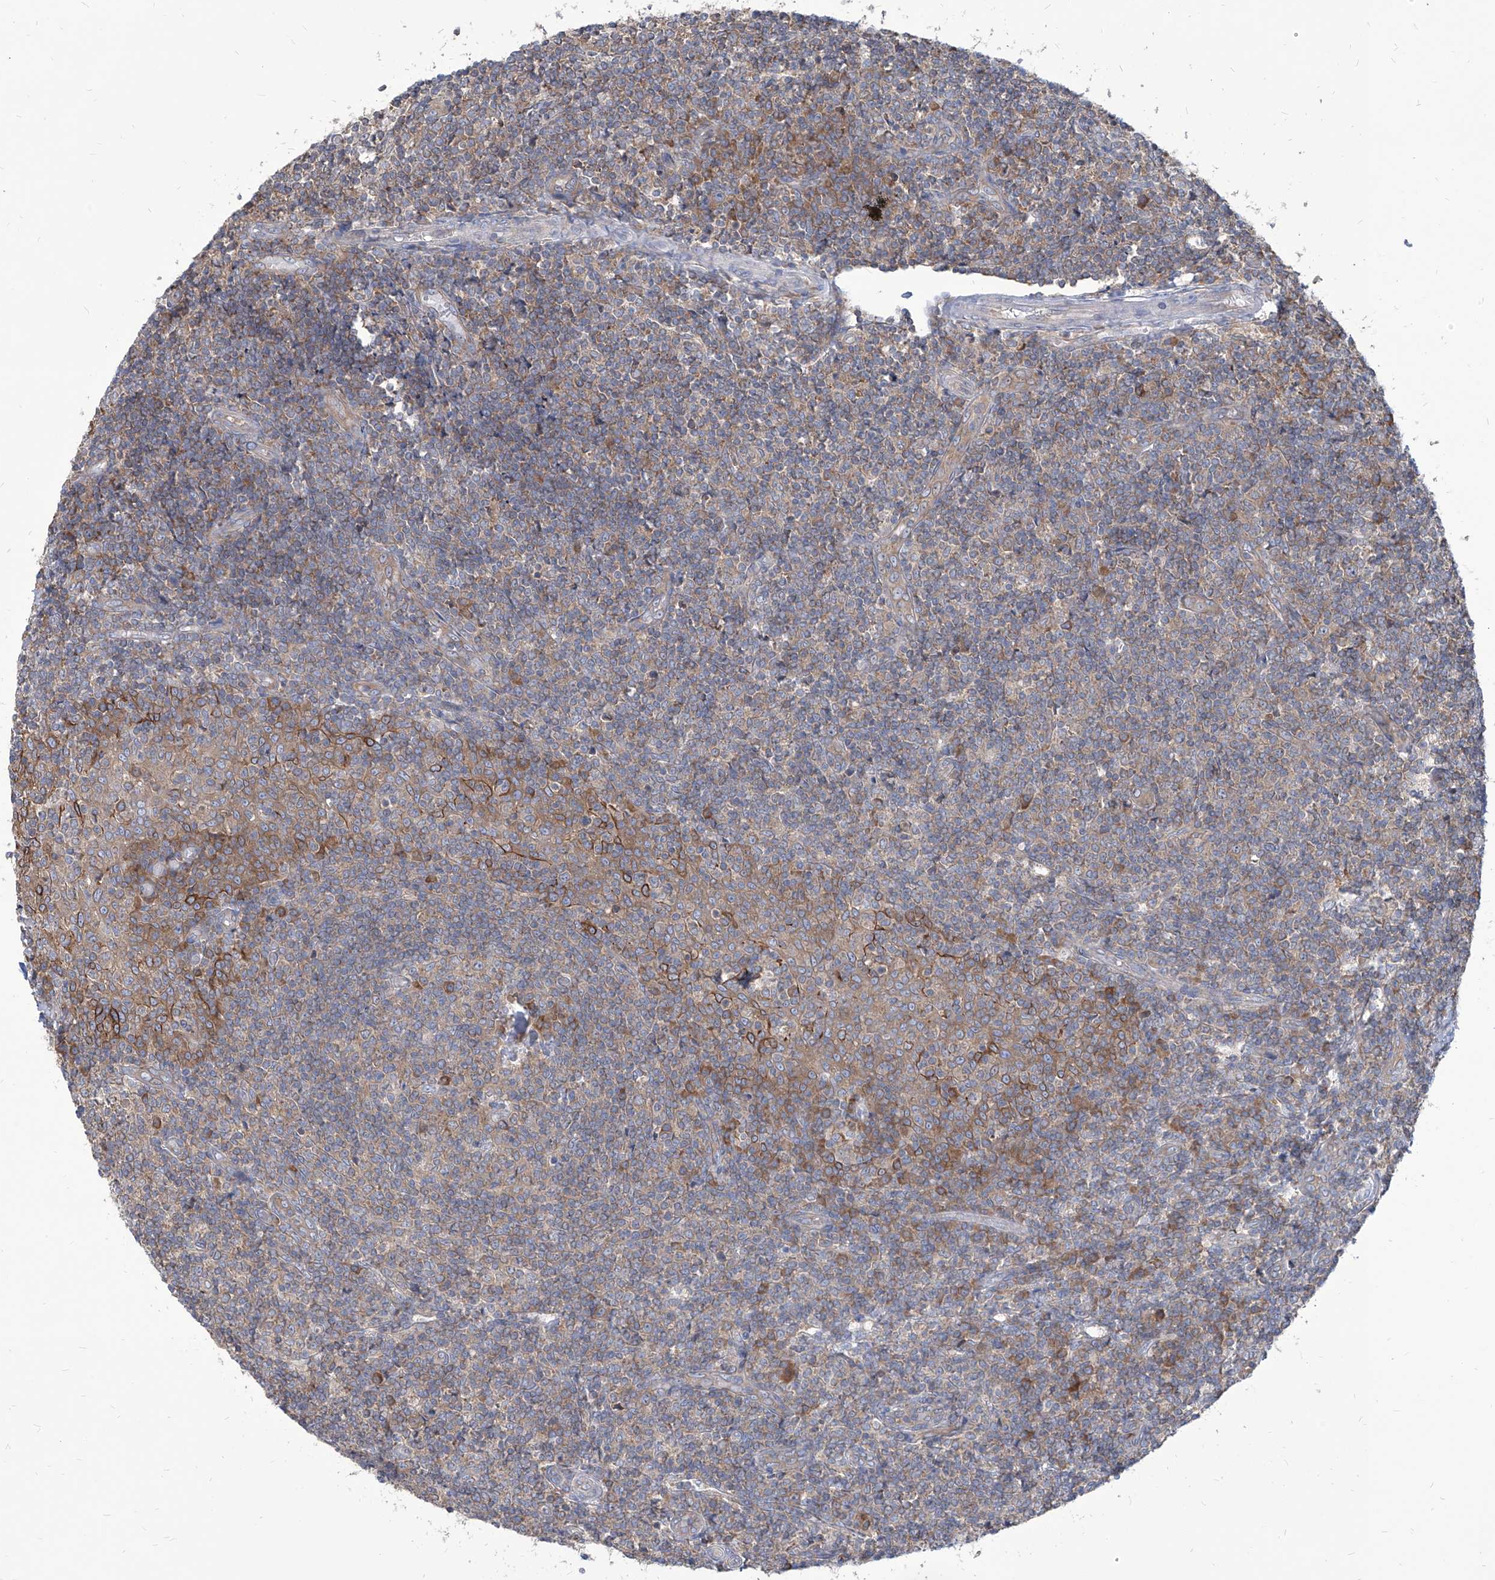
{"staining": {"intensity": "strong", "quantity": "<25%", "location": "cytoplasmic/membranous"}, "tissue": "tonsil", "cell_type": "Germinal center cells", "image_type": "normal", "snomed": [{"axis": "morphology", "description": "Normal tissue, NOS"}, {"axis": "topography", "description": "Tonsil"}], "caption": "IHC staining of benign tonsil, which demonstrates medium levels of strong cytoplasmic/membranous expression in about <25% of germinal center cells indicating strong cytoplasmic/membranous protein staining. The staining was performed using DAB (brown) for protein detection and nuclei were counterstained in hematoxylin (blue).", "gene": "FAM83B", "patient": {"sex": "female", "age": 19}}